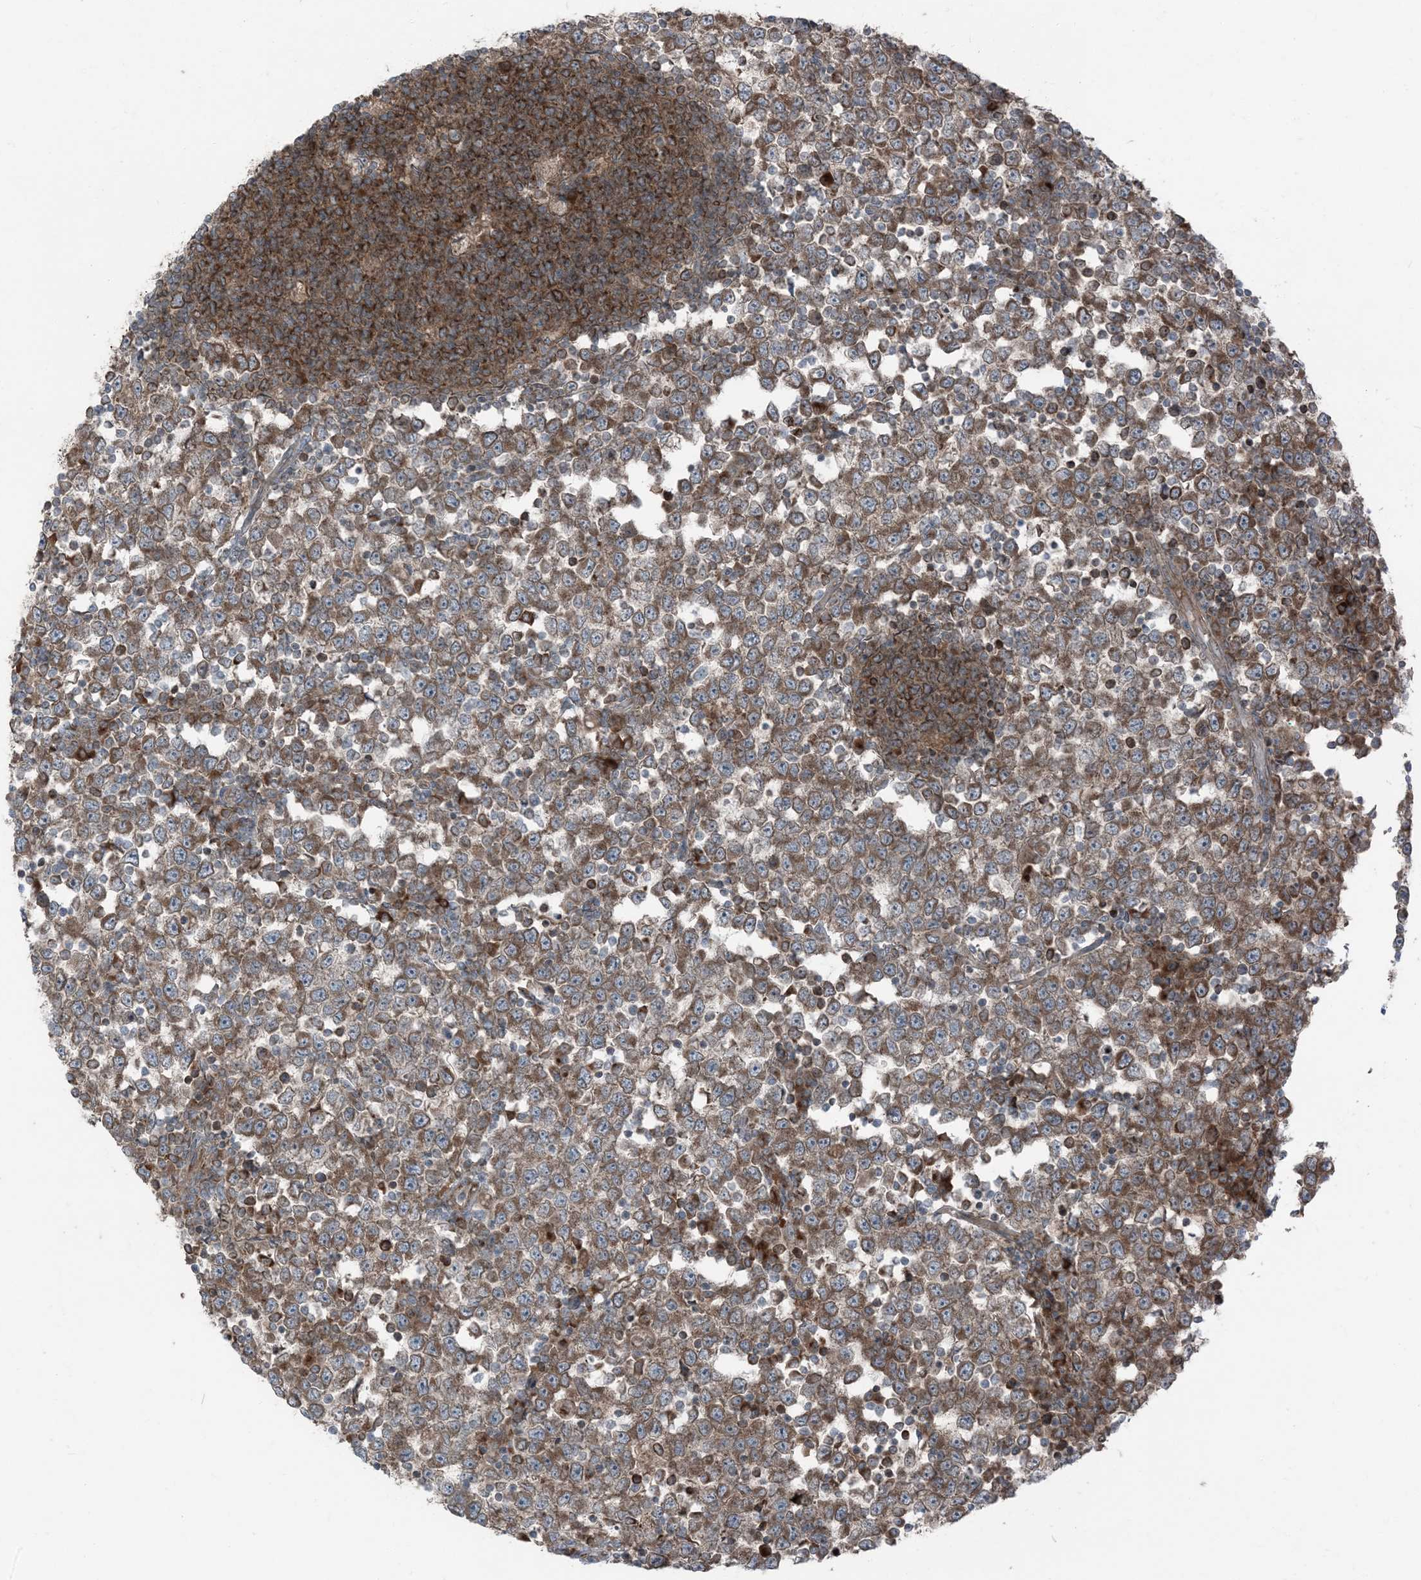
{"staining": {"intensity": "strong", "quantity": "25%-75%", "location": "cytoplasmic/membranous"}, "tissue": "testis cancer", "cell_type": "Tumor cells", "image_type": "cancer", "snomed": [{"axis": "morphology", "description": "Seminoma, NOS"}, {"axis": "topography", "description": "Testis"}], "caption": "DAB immunohistochemical staining of human testis seminoma displays strong cytoplasmic/membranous protein staining in approximately 25%-75% of tumor cells. (DAB = brown stain, brightfield microscopy at high magnification).", "gene": "RAB3GAP1", "patient": {"sex": "male", "age": 65}}